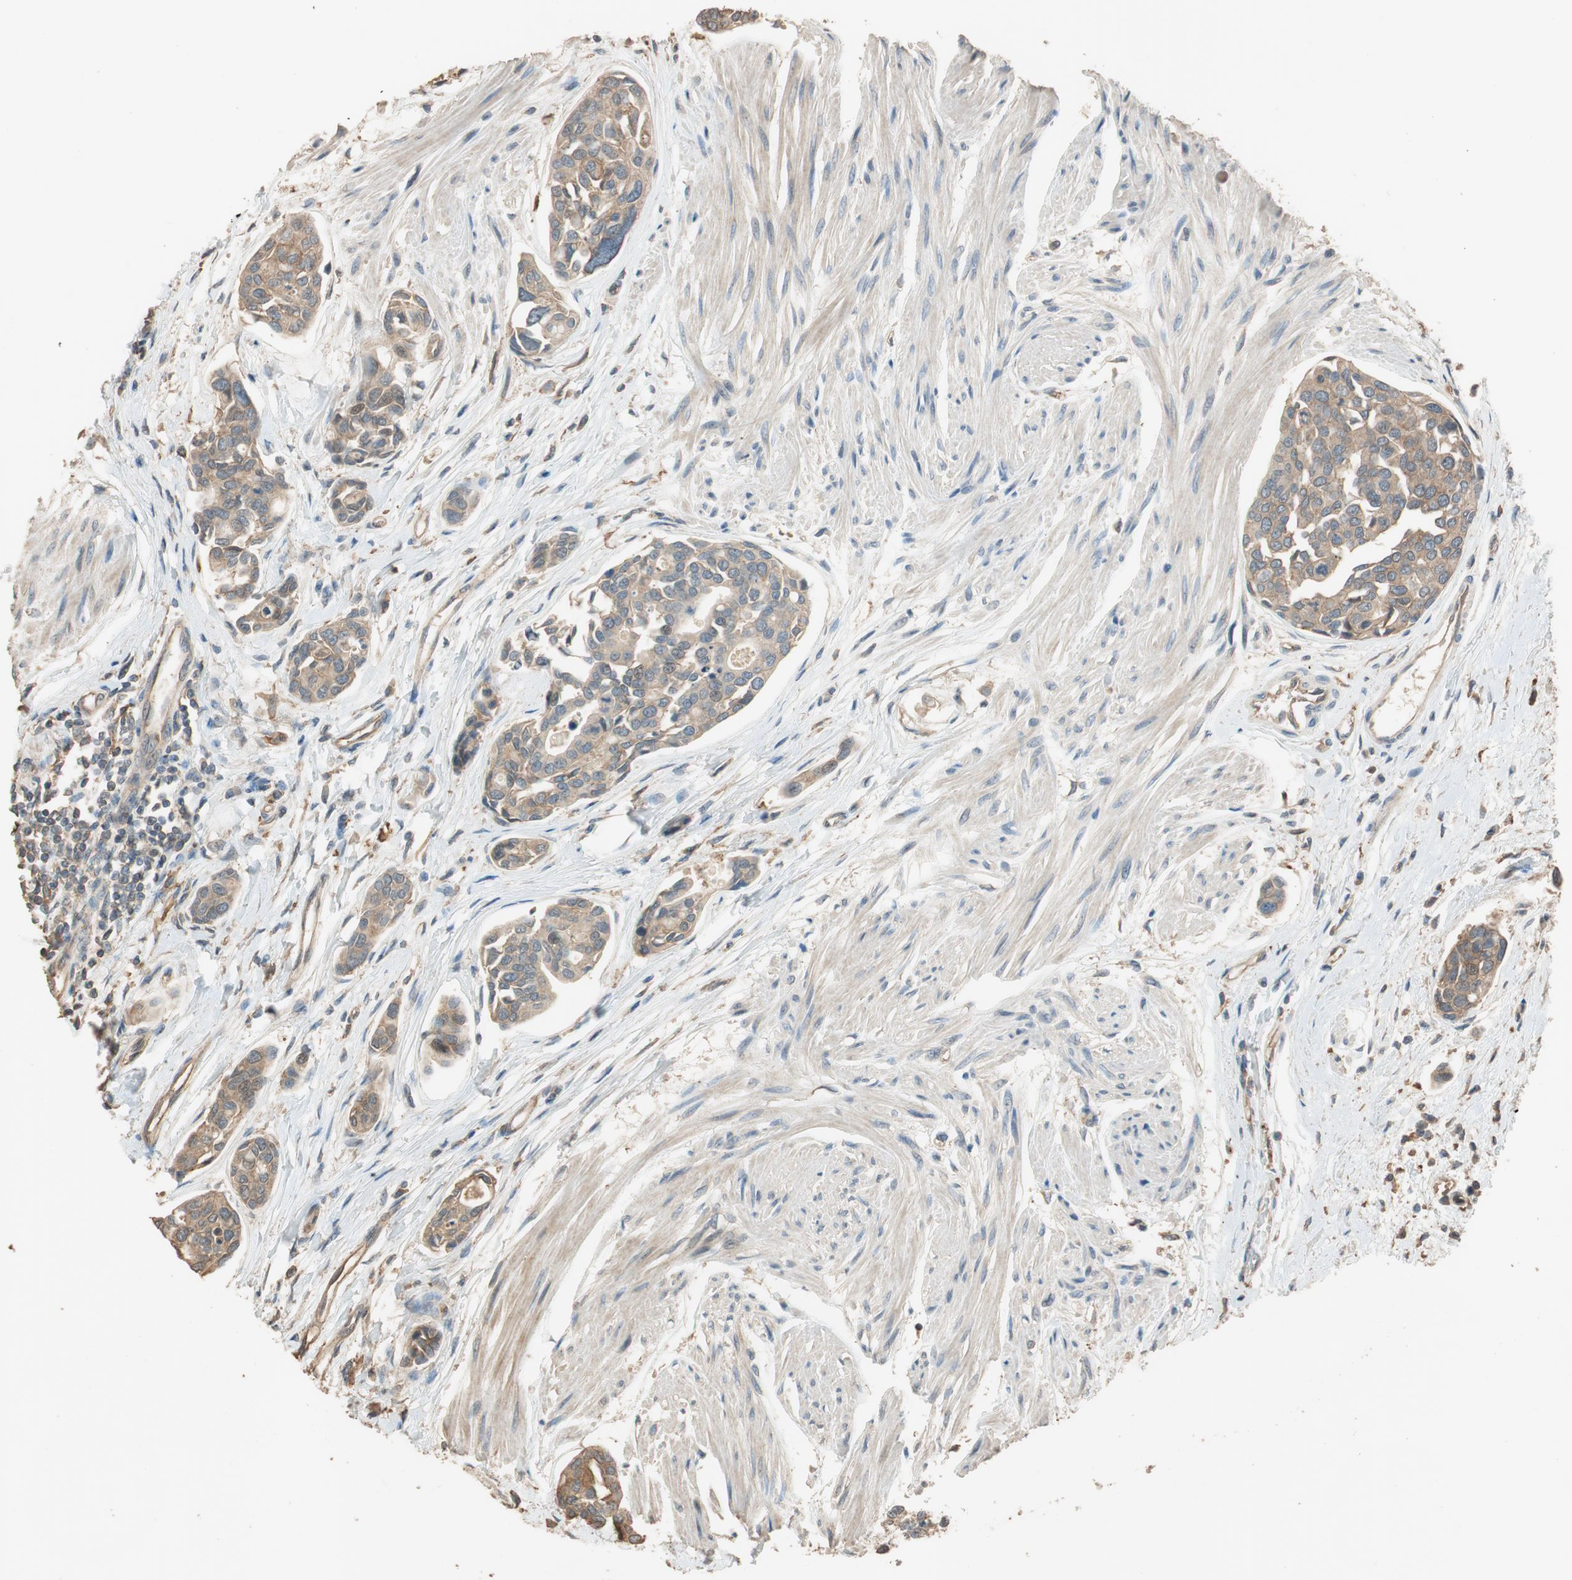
{"staining": {"intensity": "moderate", "quantity": ">75%", "location": "cytoplasmic/membranous"}, "tissue": "urothelial cancer", "cell_type": "Tumor cells", "image_type": "cancer", "snomed": [{"axis": "morphology", "description": "Urothelial carcinoma, High grade"}, {"axis": "topography", "description": "Urinary bladder"}], "caption": "DAB (3,3'-diaminobenzidine) immunohistochemical staining of high-grade urothelial carcinoma exhibits moderate cytoplasmic/membranous protein positivity in approximately >75% of tumor cells.", "gene": "MST1R", "patient": {"sex": "male", "age": 78}}